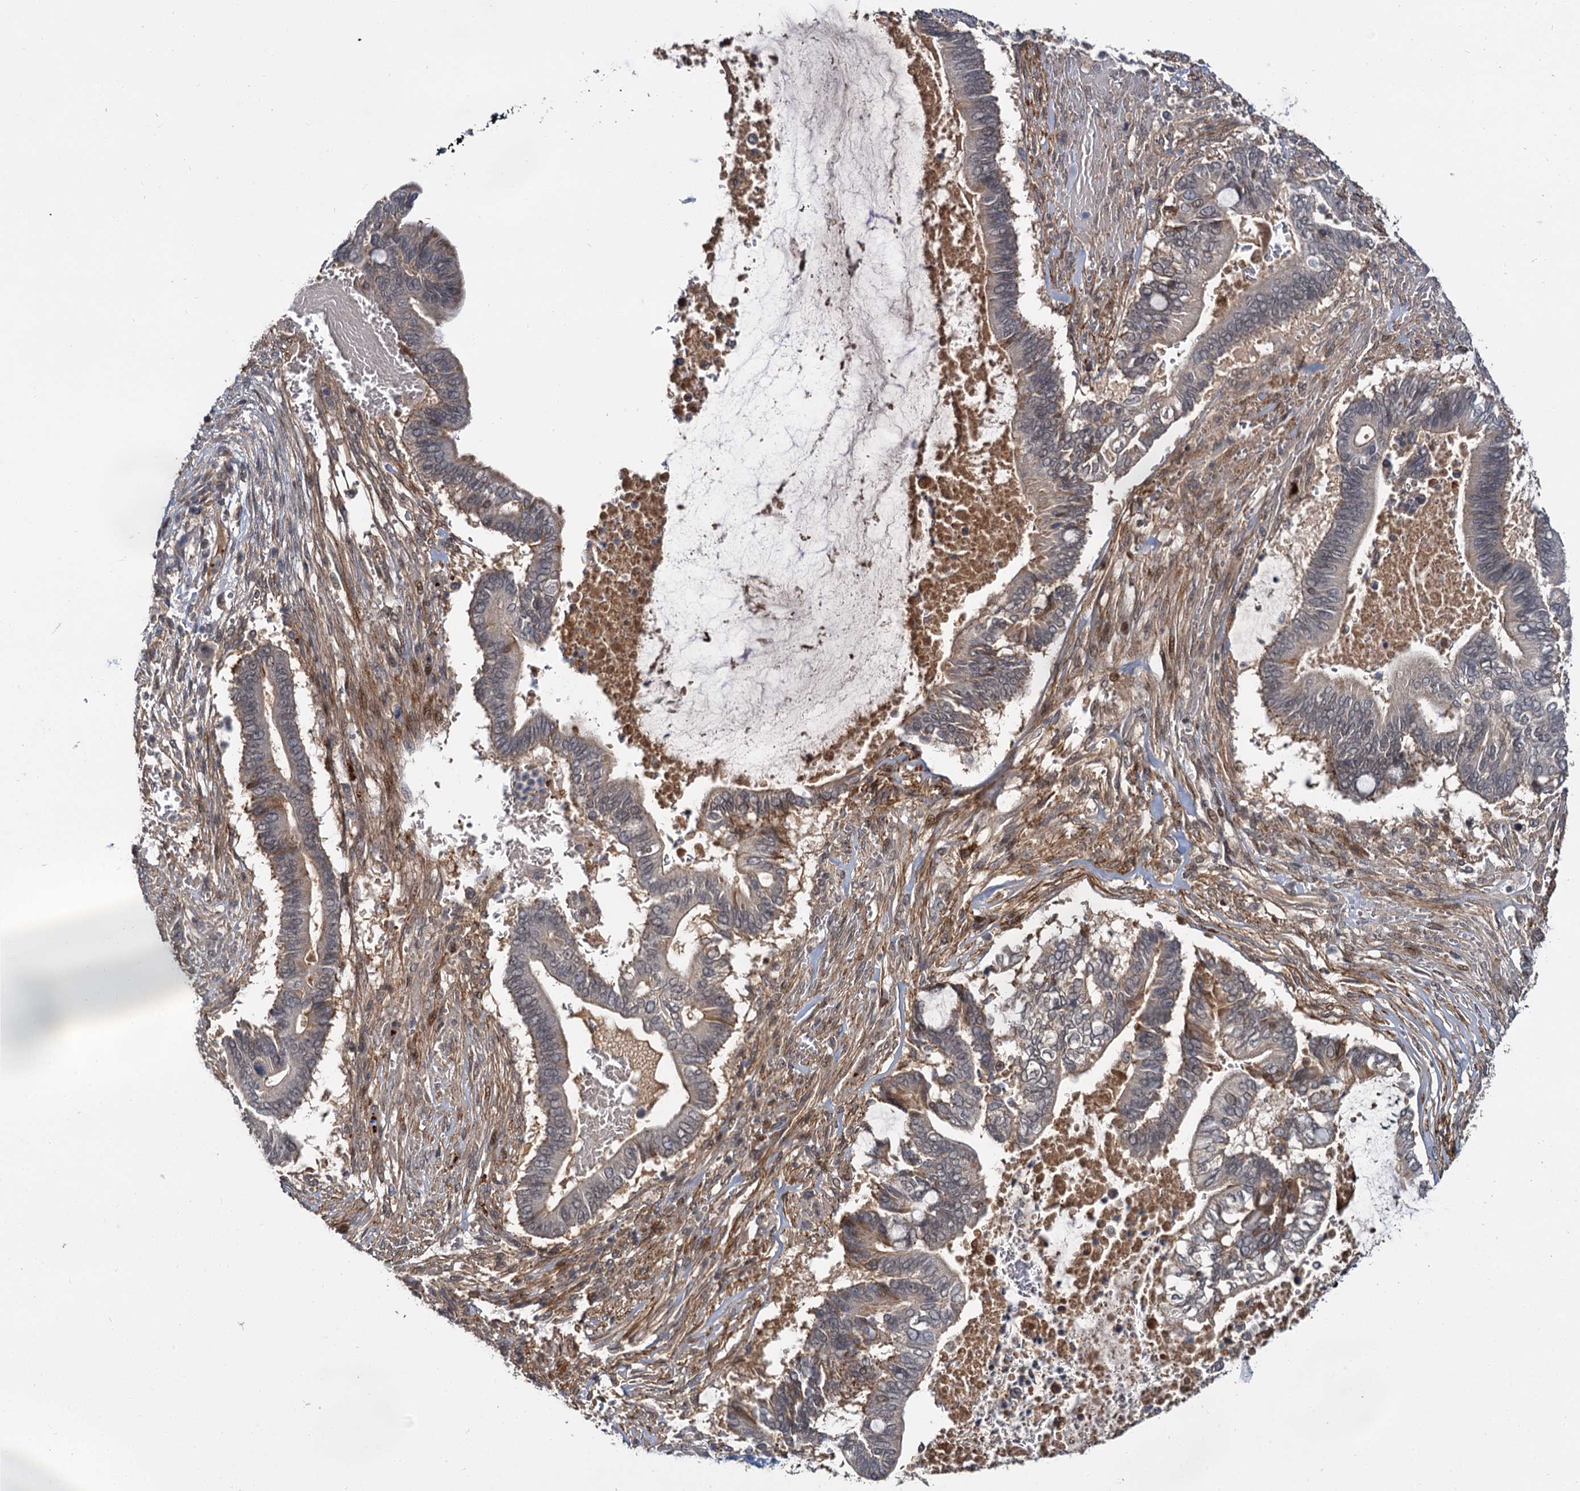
{"staining": {"intensity": "weak", "quantity": "<25%", "location": "cytoplasmic/membranous,nuclear"}, "tissue": "pancreatic cancer", "cell_type": "Tumor cells", "image_type": "cancer", "snomed": [{"axis": "morphology", "description": "Adenocarcinoma, NOS"}, {"axis": "topography", "description": "Pancreas"}], "caption": "The histopathology image displays no significant expression in tumor cells of adenocarcinoma (pancreatic).", "gene": "MBD6", "patient": {"sex": "male", "age": 68}}